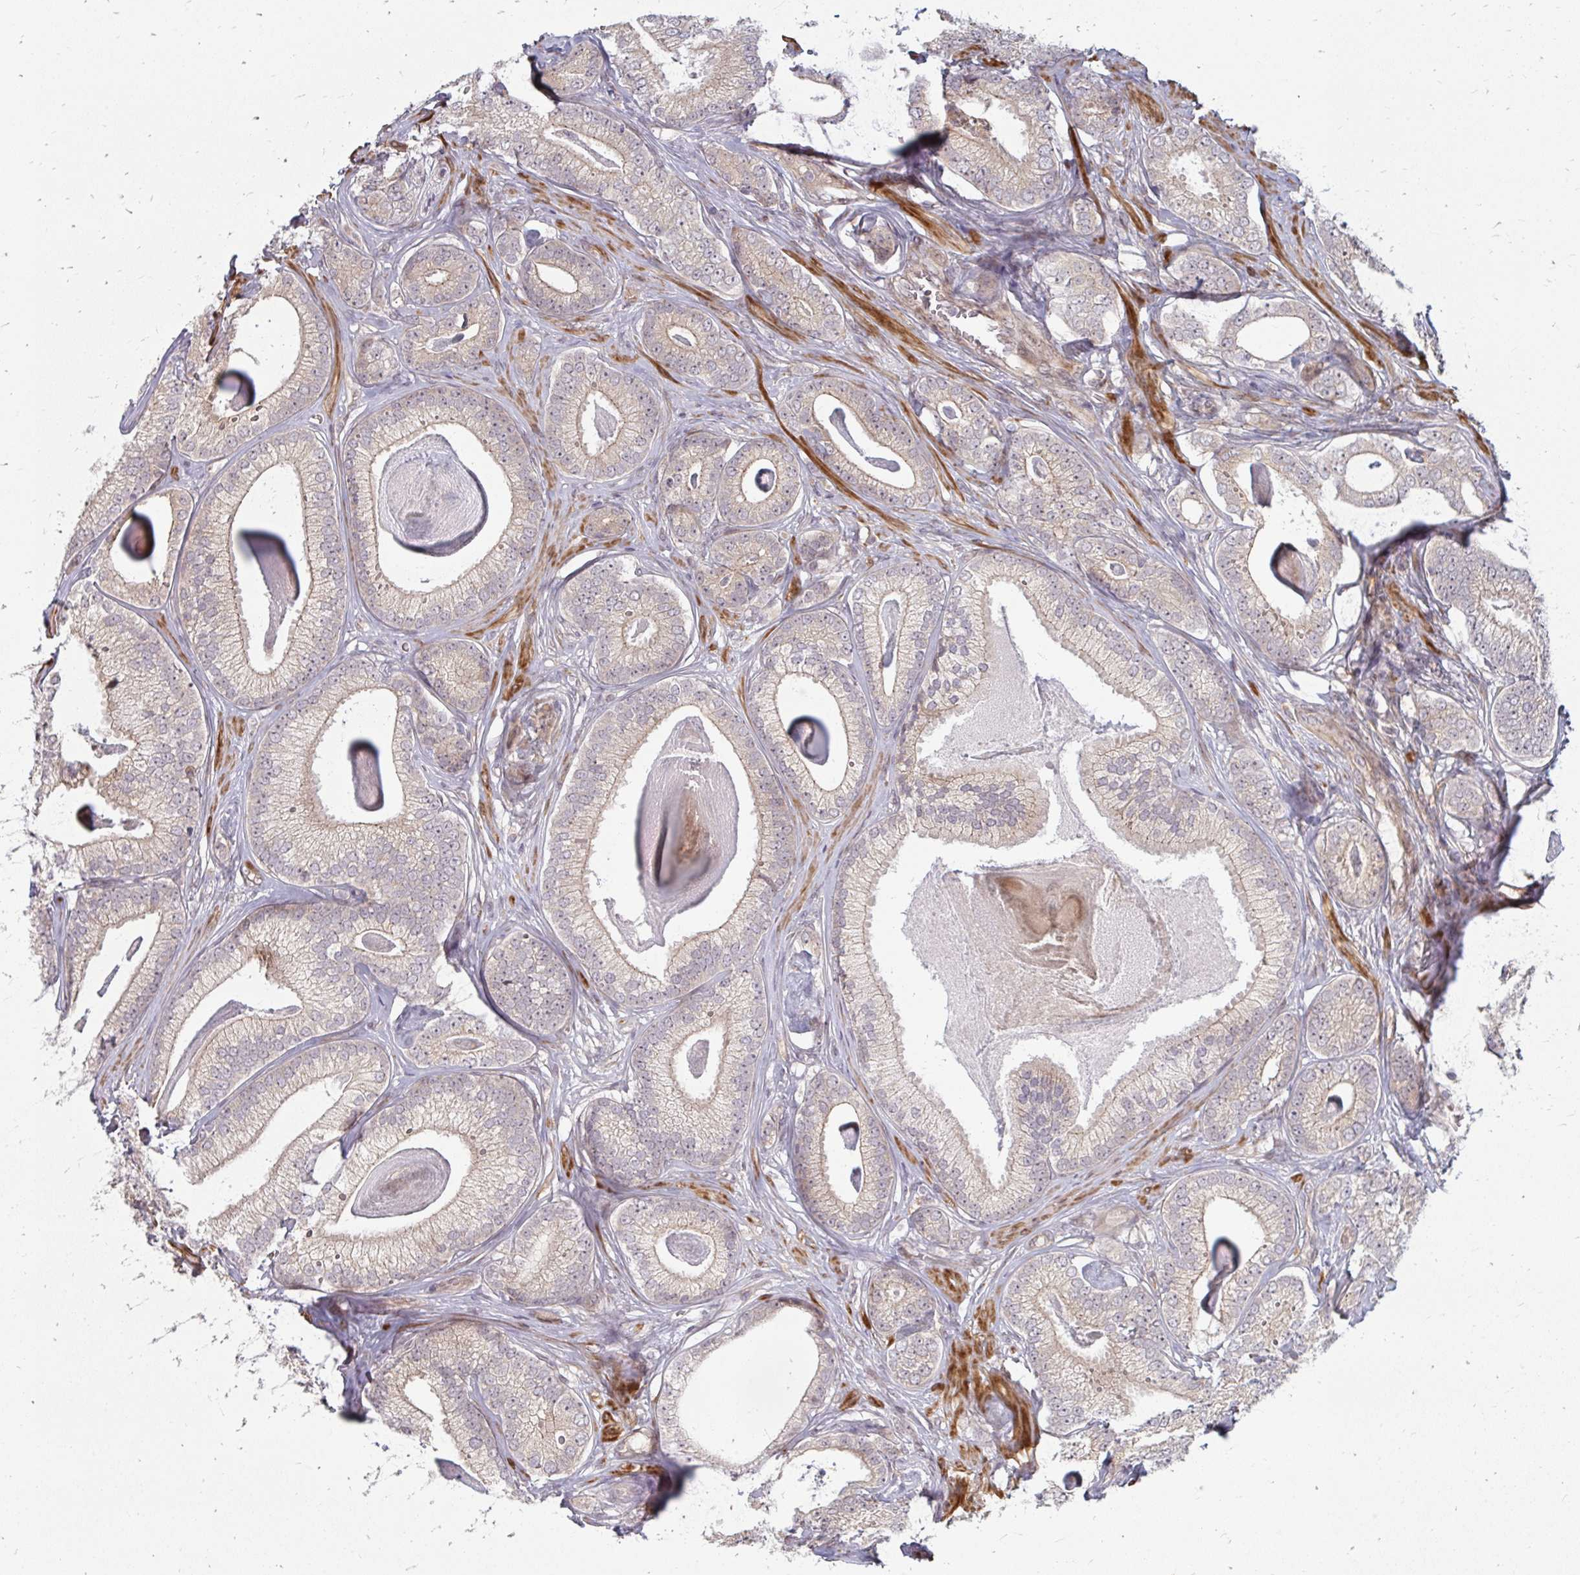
{"staining": {"intensity": "weak", "quantity": "25%-75%", "location": "cytoplasmic/membranous"}, "tissue": "prostate cancer", "cell_type": "Tumor cells", "image_type": "cancer", "snomed": [{"axis": "morphology", "description": "Adenocarcinoma, Low grade"}, {"axis": "topography", "description": "Prostate"}], "caption": "Immunohistochemistry (DAB) staining of prostate cancer demonstrates weak cytoplasmic/membranous protein expression in about 25%-75% of tumor cells.", "gene": "ZNF285", "patient": {"sex": "male", "age": 63}}